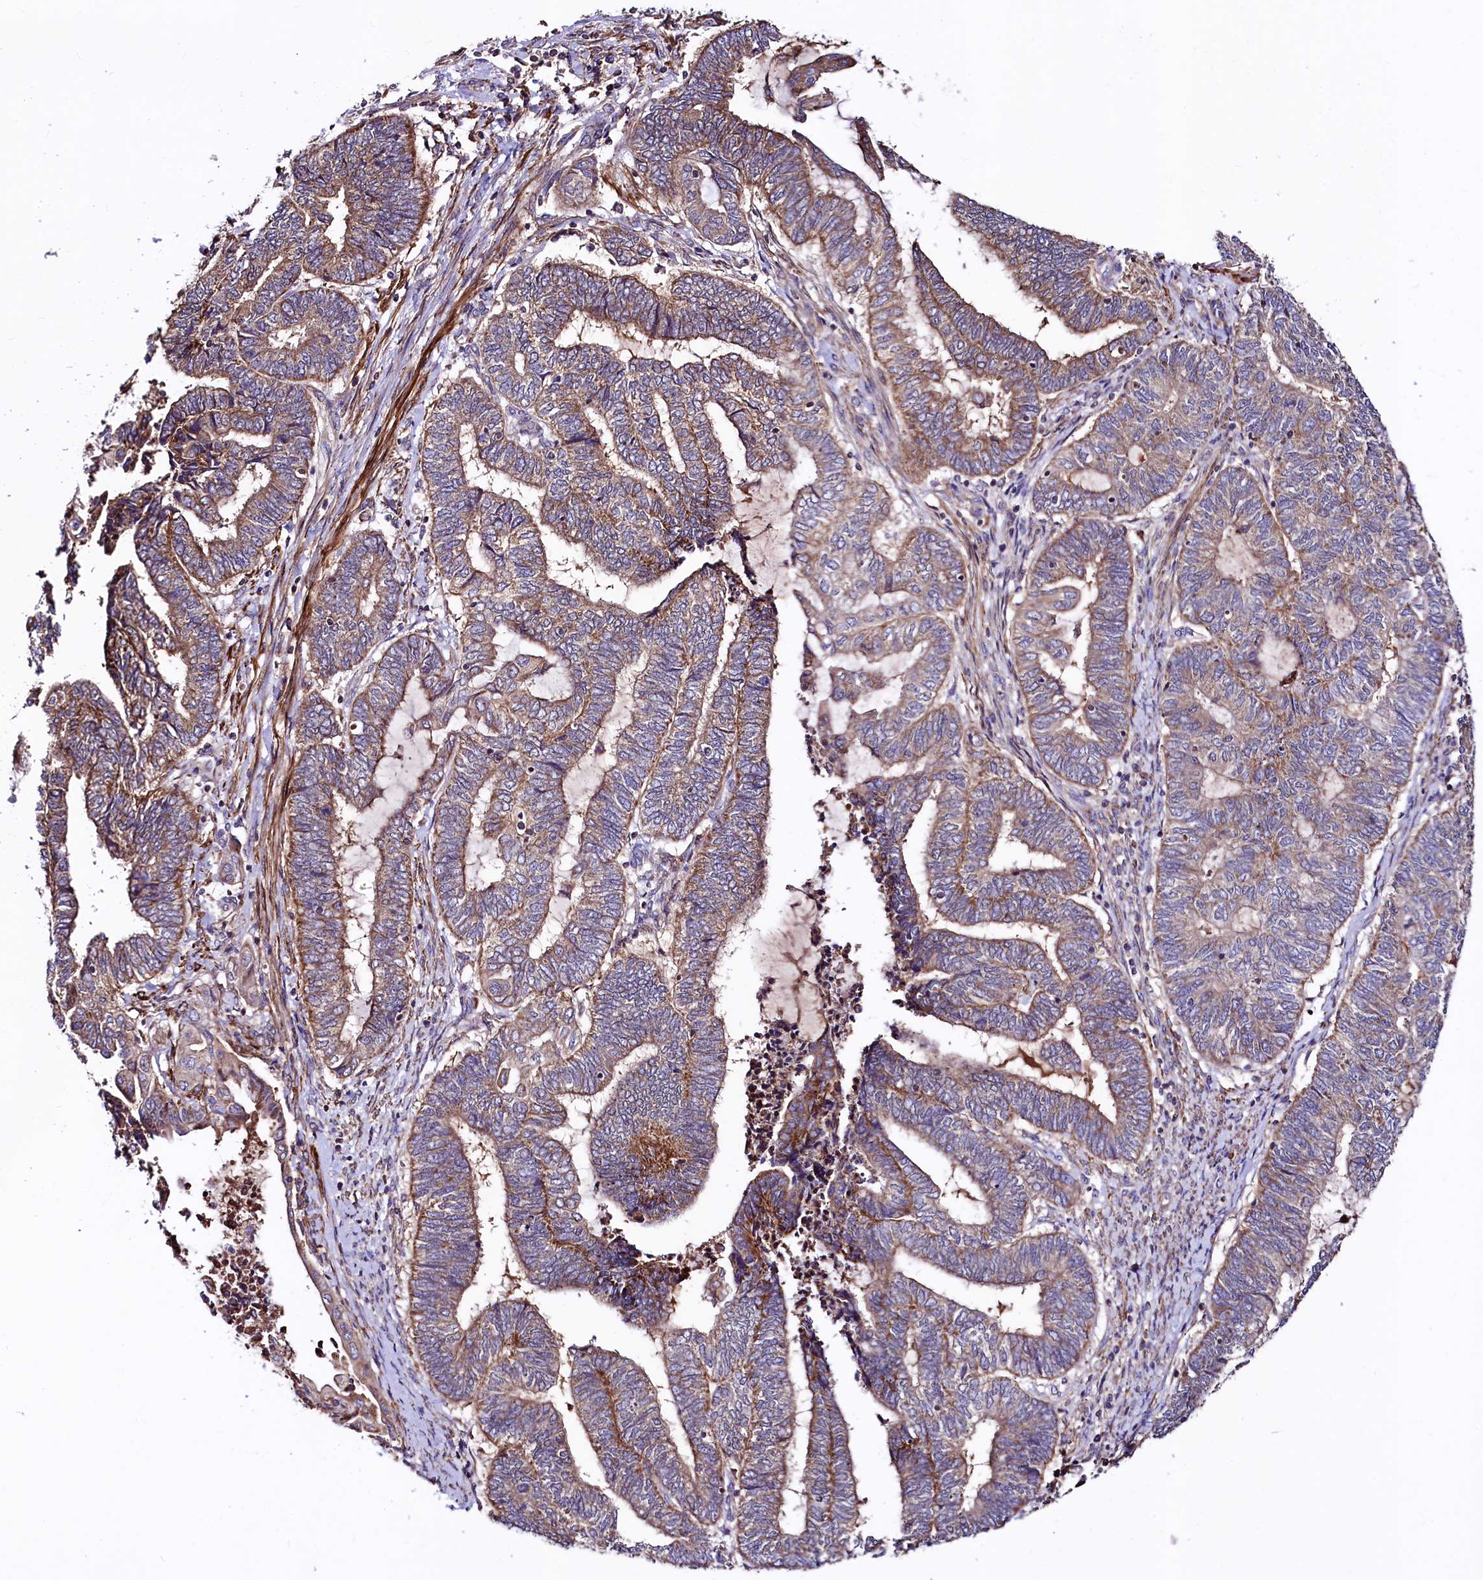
{"staining": {"intensity": "moderate", "quantity": "25%-75%", "location": "cytoplasmic/membranous"}, "tissue": "endometrial cancer", "cell_type": "Tumor cells", "image_type": "cancer", "snomed": [{"axis": "morphology", "description": "Adenocarcinoma, NOS"}, {"axis": "topography", "description": "Uterus"}, {"axis": "topography", "description": "Endometrium"}], "caption": "A brown stain labels moderate cytoplasmic/membranous positivity of a protein in endometrial cancer (adenocarcinoma) tumor cells.", "gene": "CIAO3", "patient": {"sex": "female", "age": 70}}